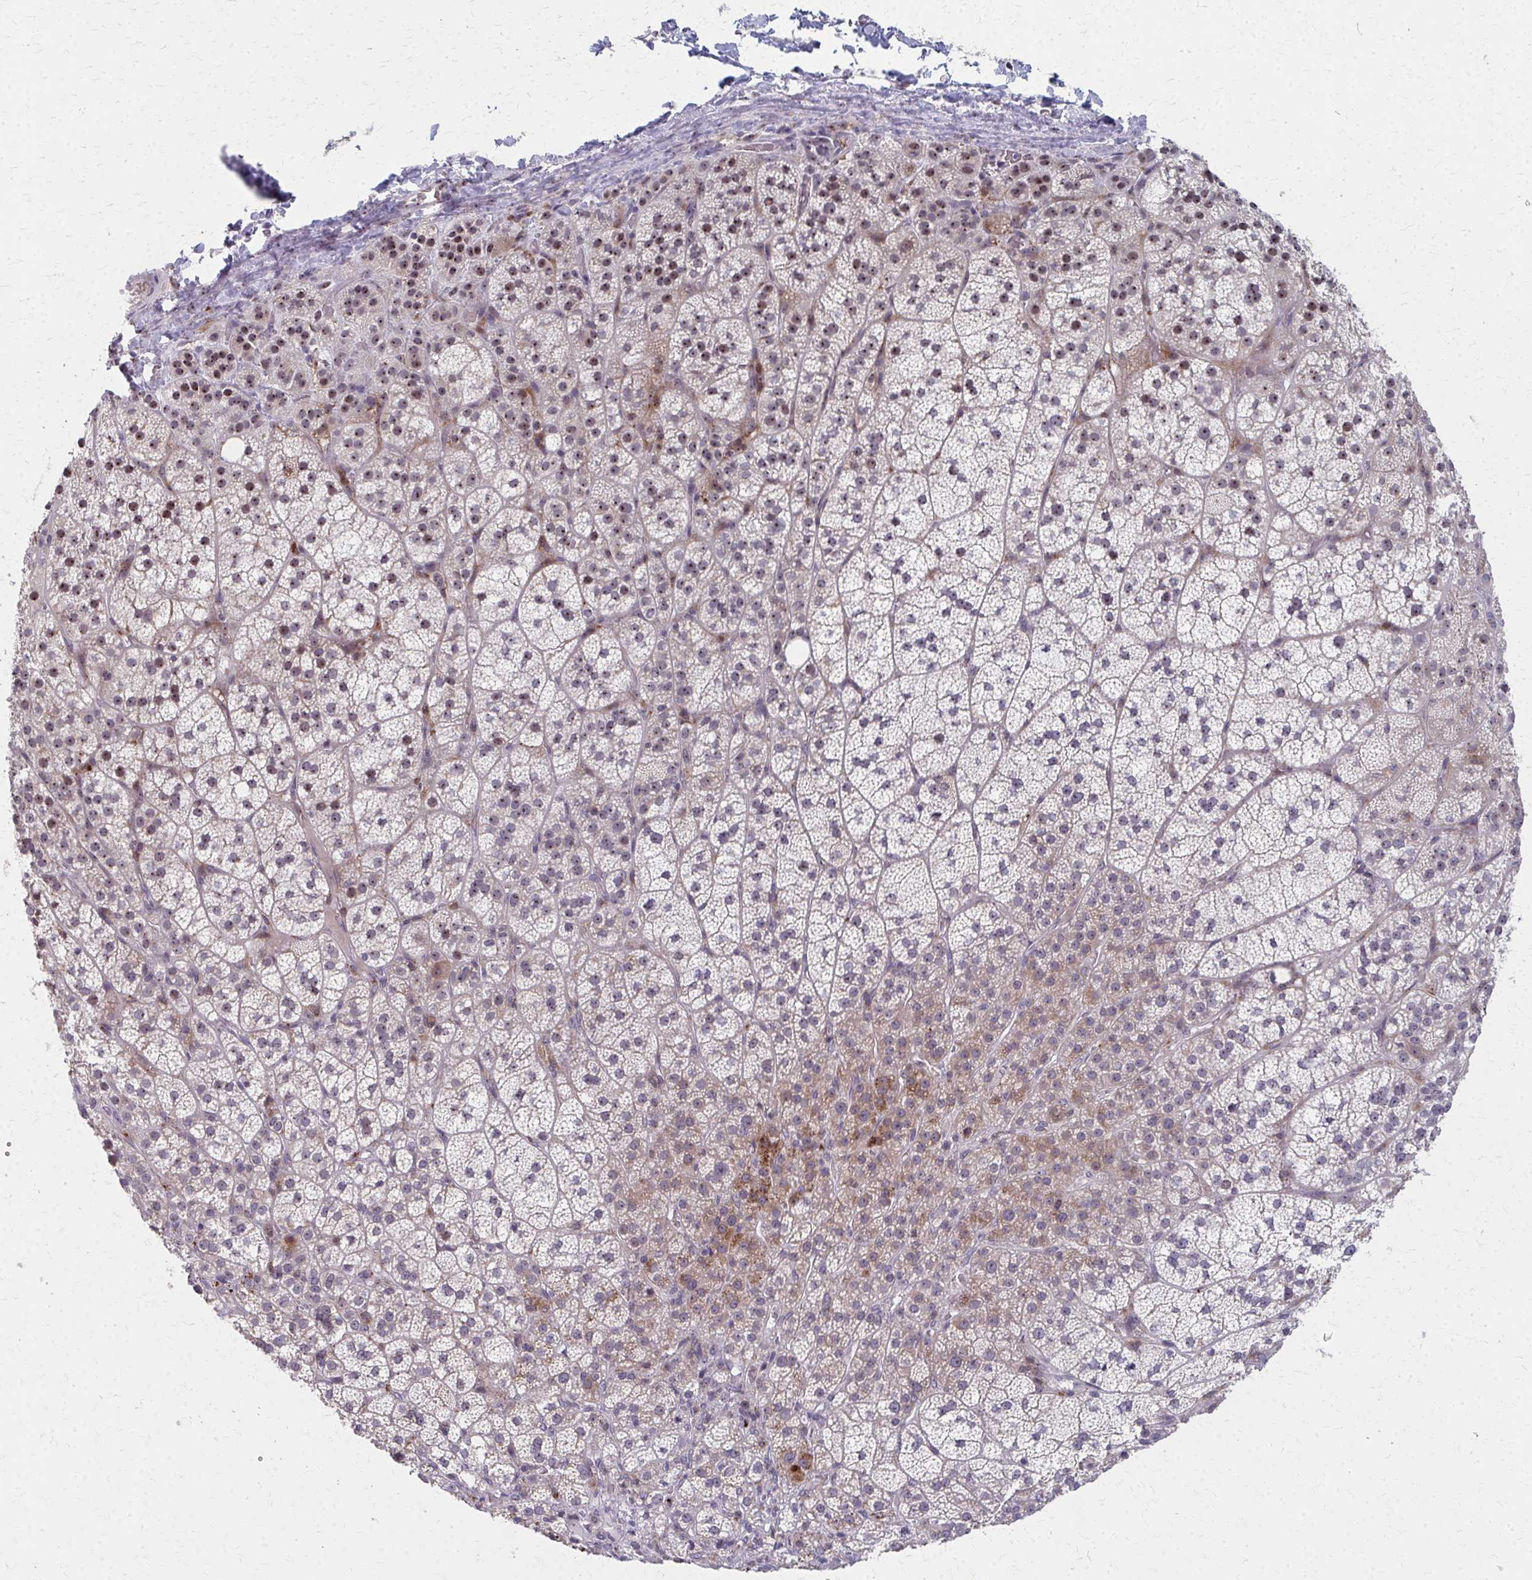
{"staining": {"intensity": "strong", "quantity": "<25%", "location": "cytoplasmic/membranous,nuclear"}, "tissue": "adrenal gland", "cell_type": "Glandular cells", "image_type": "normal", "snomed": [{"axis": "morphology", "description": "Normal tissue, NOS"}, {"axis": "topography", "description": "Adrenal gland"}], "caption": "This is a micrograph of IHC staining of unremarkable adrenal gland, which shows strong expression in the cytoplasmic/membranous,nuclear of glandular cells.", "gene": "NUDT16", "patient": {"sex": "female", "age": 60}}